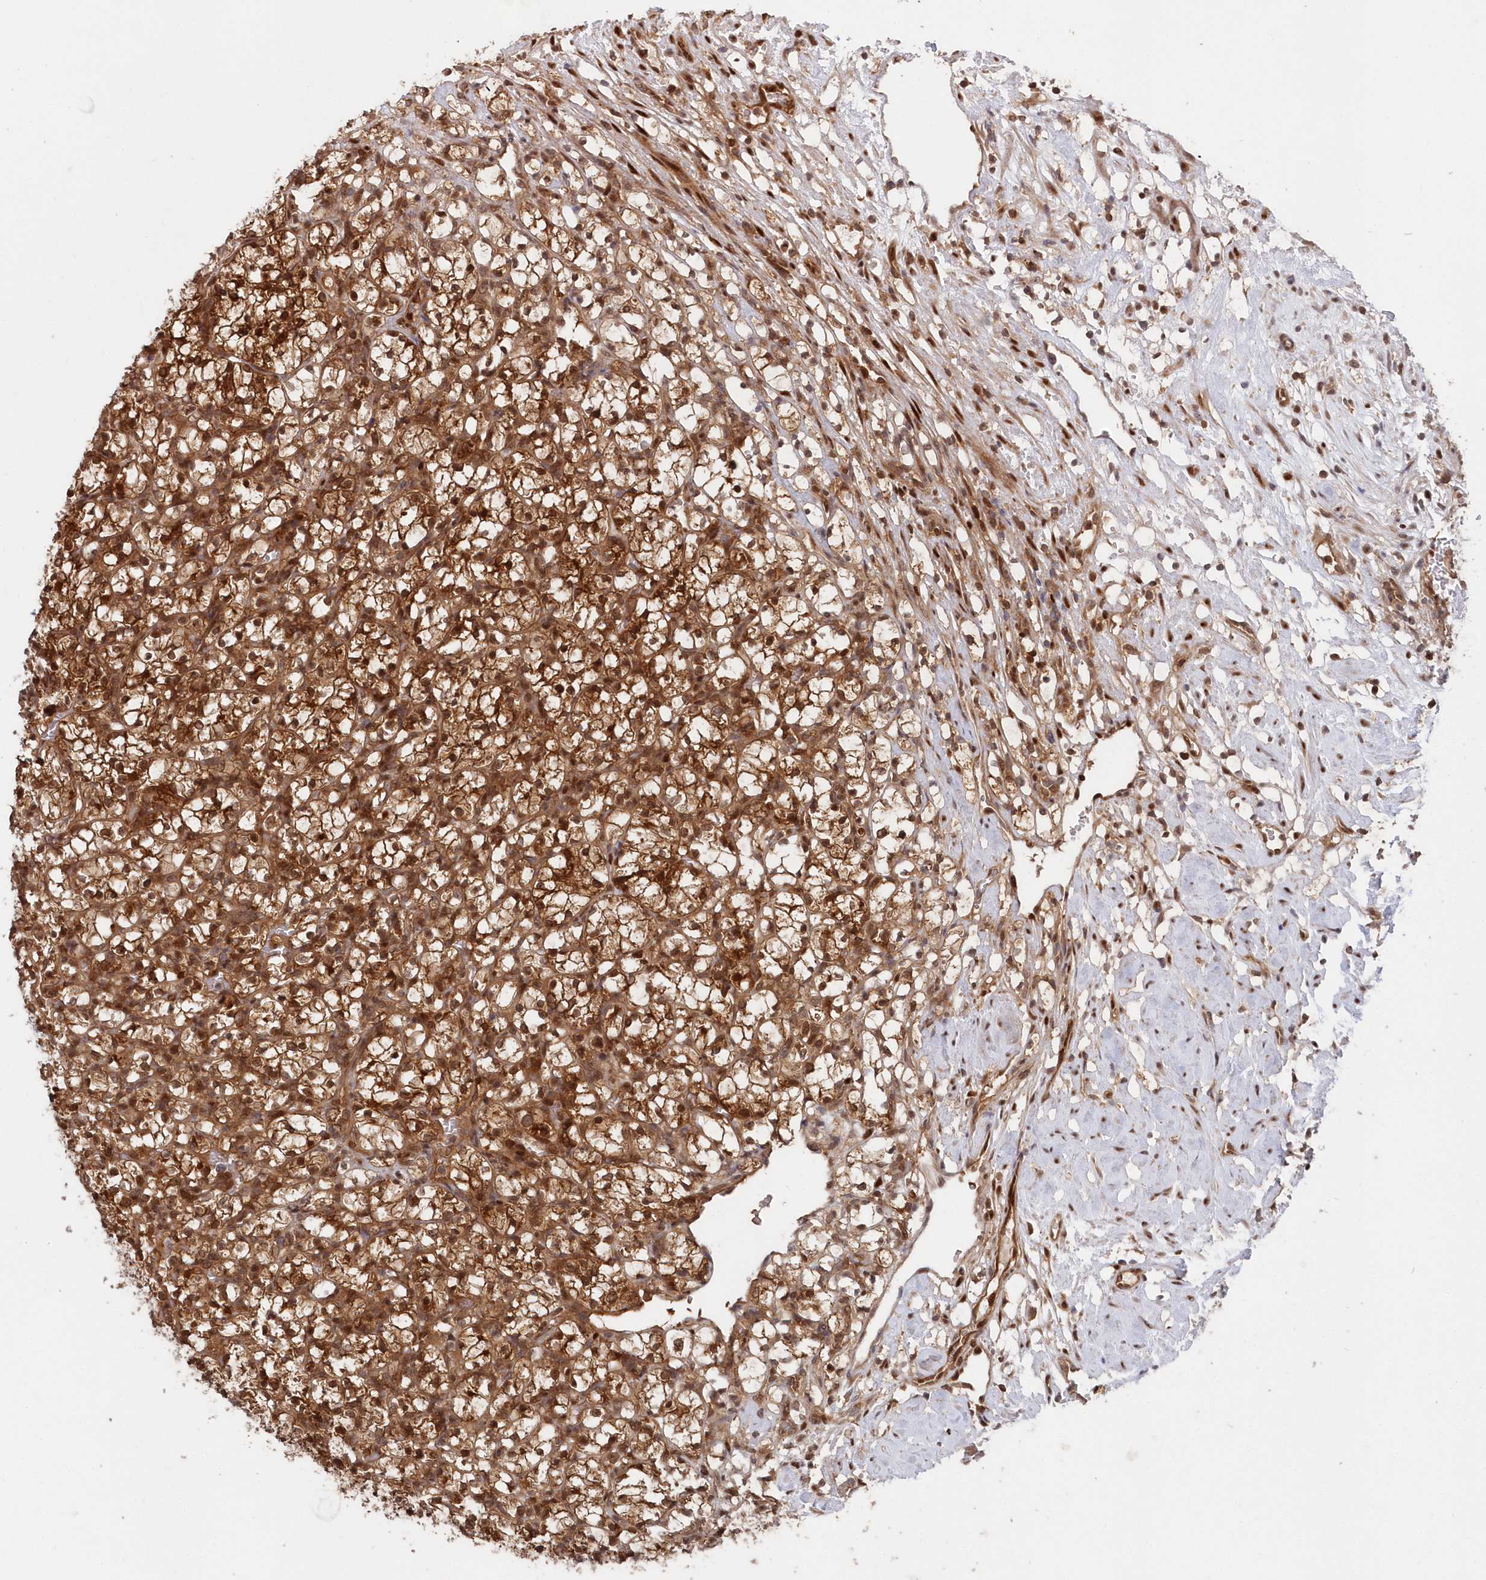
{"staining": {"intensity": "strong", "quantity": ">75%", "location": "cytoplasmic/membranous,nuclear"}, "tissue": "renal cancer", "cell_type": "Tumor cells", "image_type": "cancer", "snomed": [{"axis": "morphology", "description": "Adenocarcinoma, NOS"}, {"axis": "topography", "description": "Kidney"}], "caption": "Human adenocarcinoma (renal) stained for a protein (brown) reveals strong cytoplasmic/membranous and nuclear positive expression in about >75% of tumor cells.", "gene": "ABHD14B", "patient": {"sex": "female", "age": 69}}